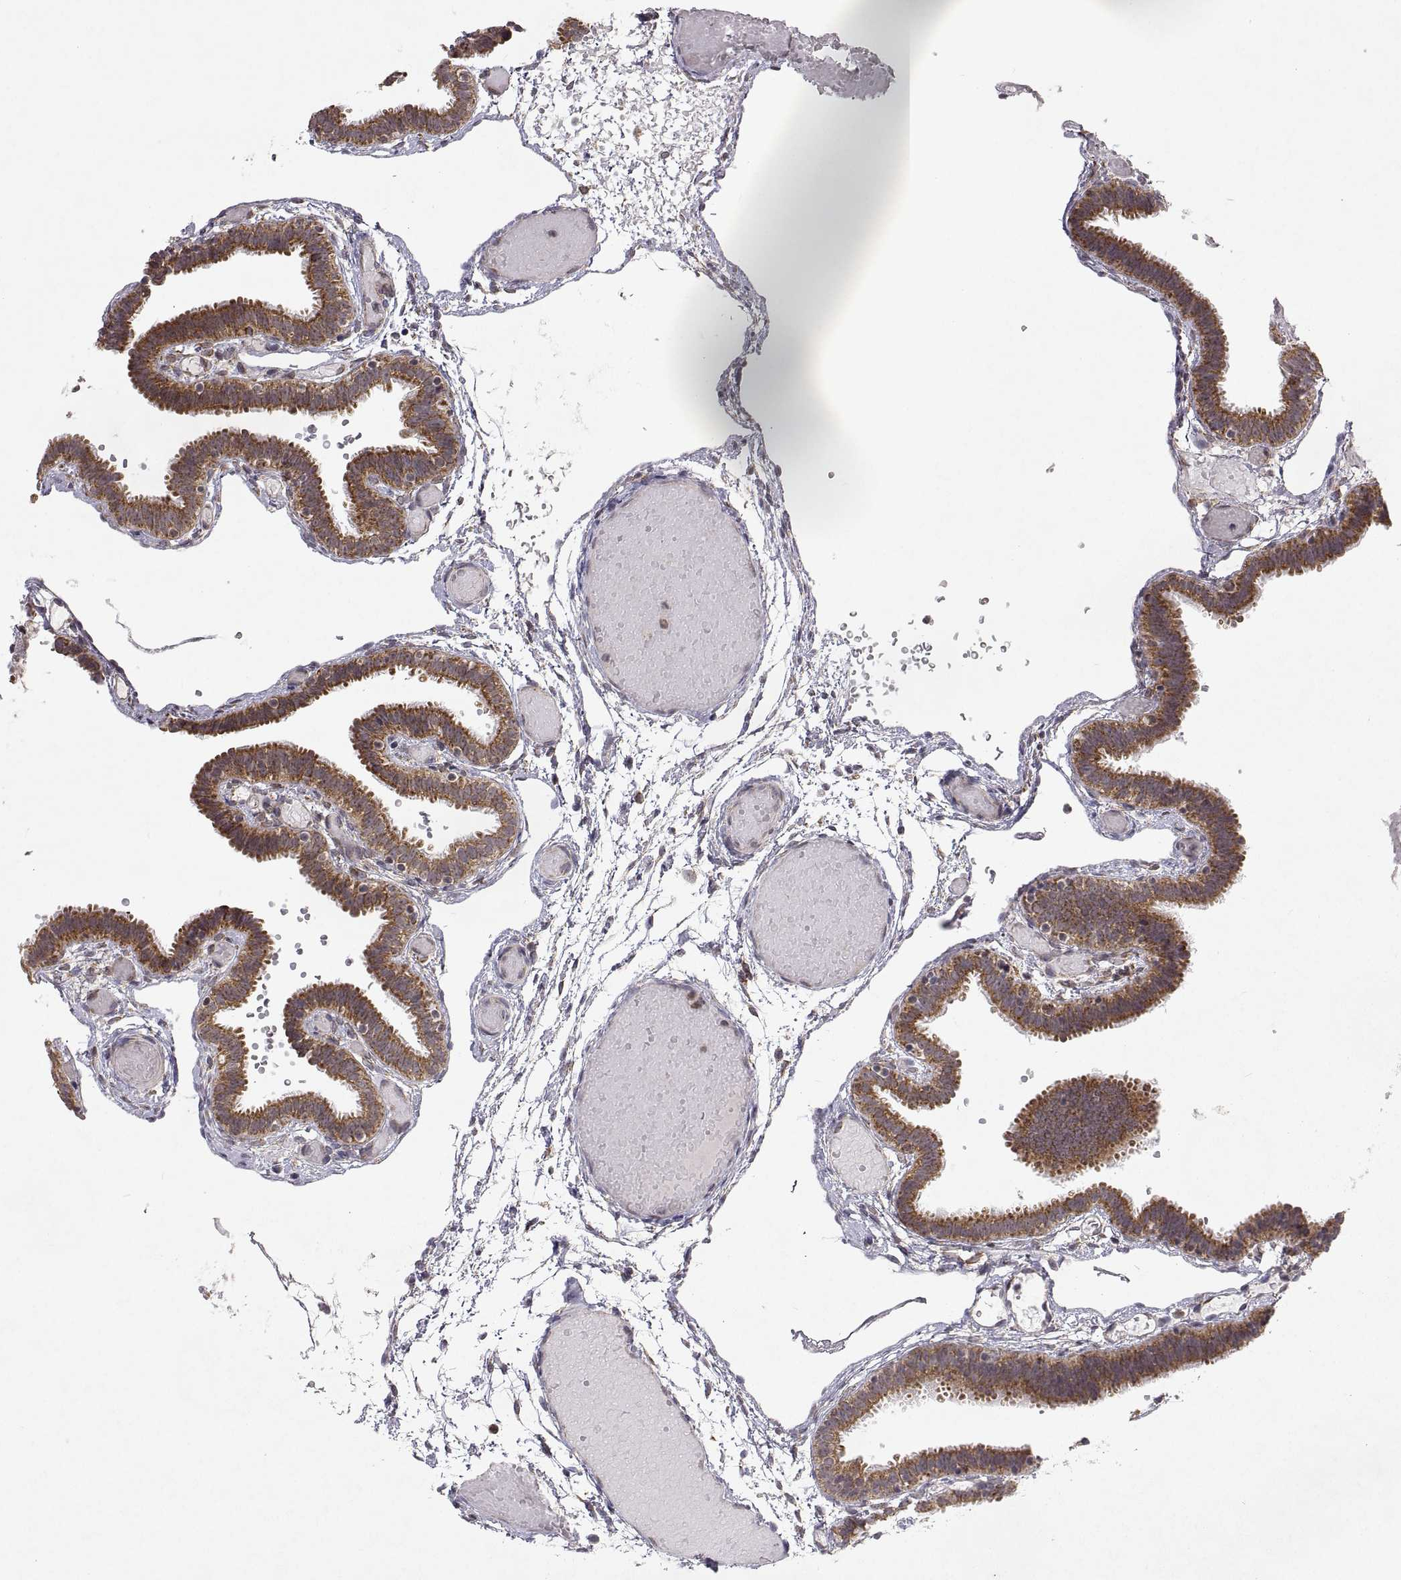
{"staining": {"intensity": "moderate", "quantity": ">75%", "location": "cytoplasmic/membranous"}, "tissue": "fallopian tube", "cell_type": "Glandular cells", "image_type": "normal", "snomed": [{"axis": "morphology", "description": "Normal tissue, NOS"}, {"axis": "topography", "description": "Fallopian tube"}], "caption": "This image demonstrates immunohistochemistry staining of benign human fallopian tube, with medium moderate cytoplasmic/membranous expression in approximately >75% of glandular cells.", "gene": "MANBAL", "patient": {"sex": "female", "age": 37}}